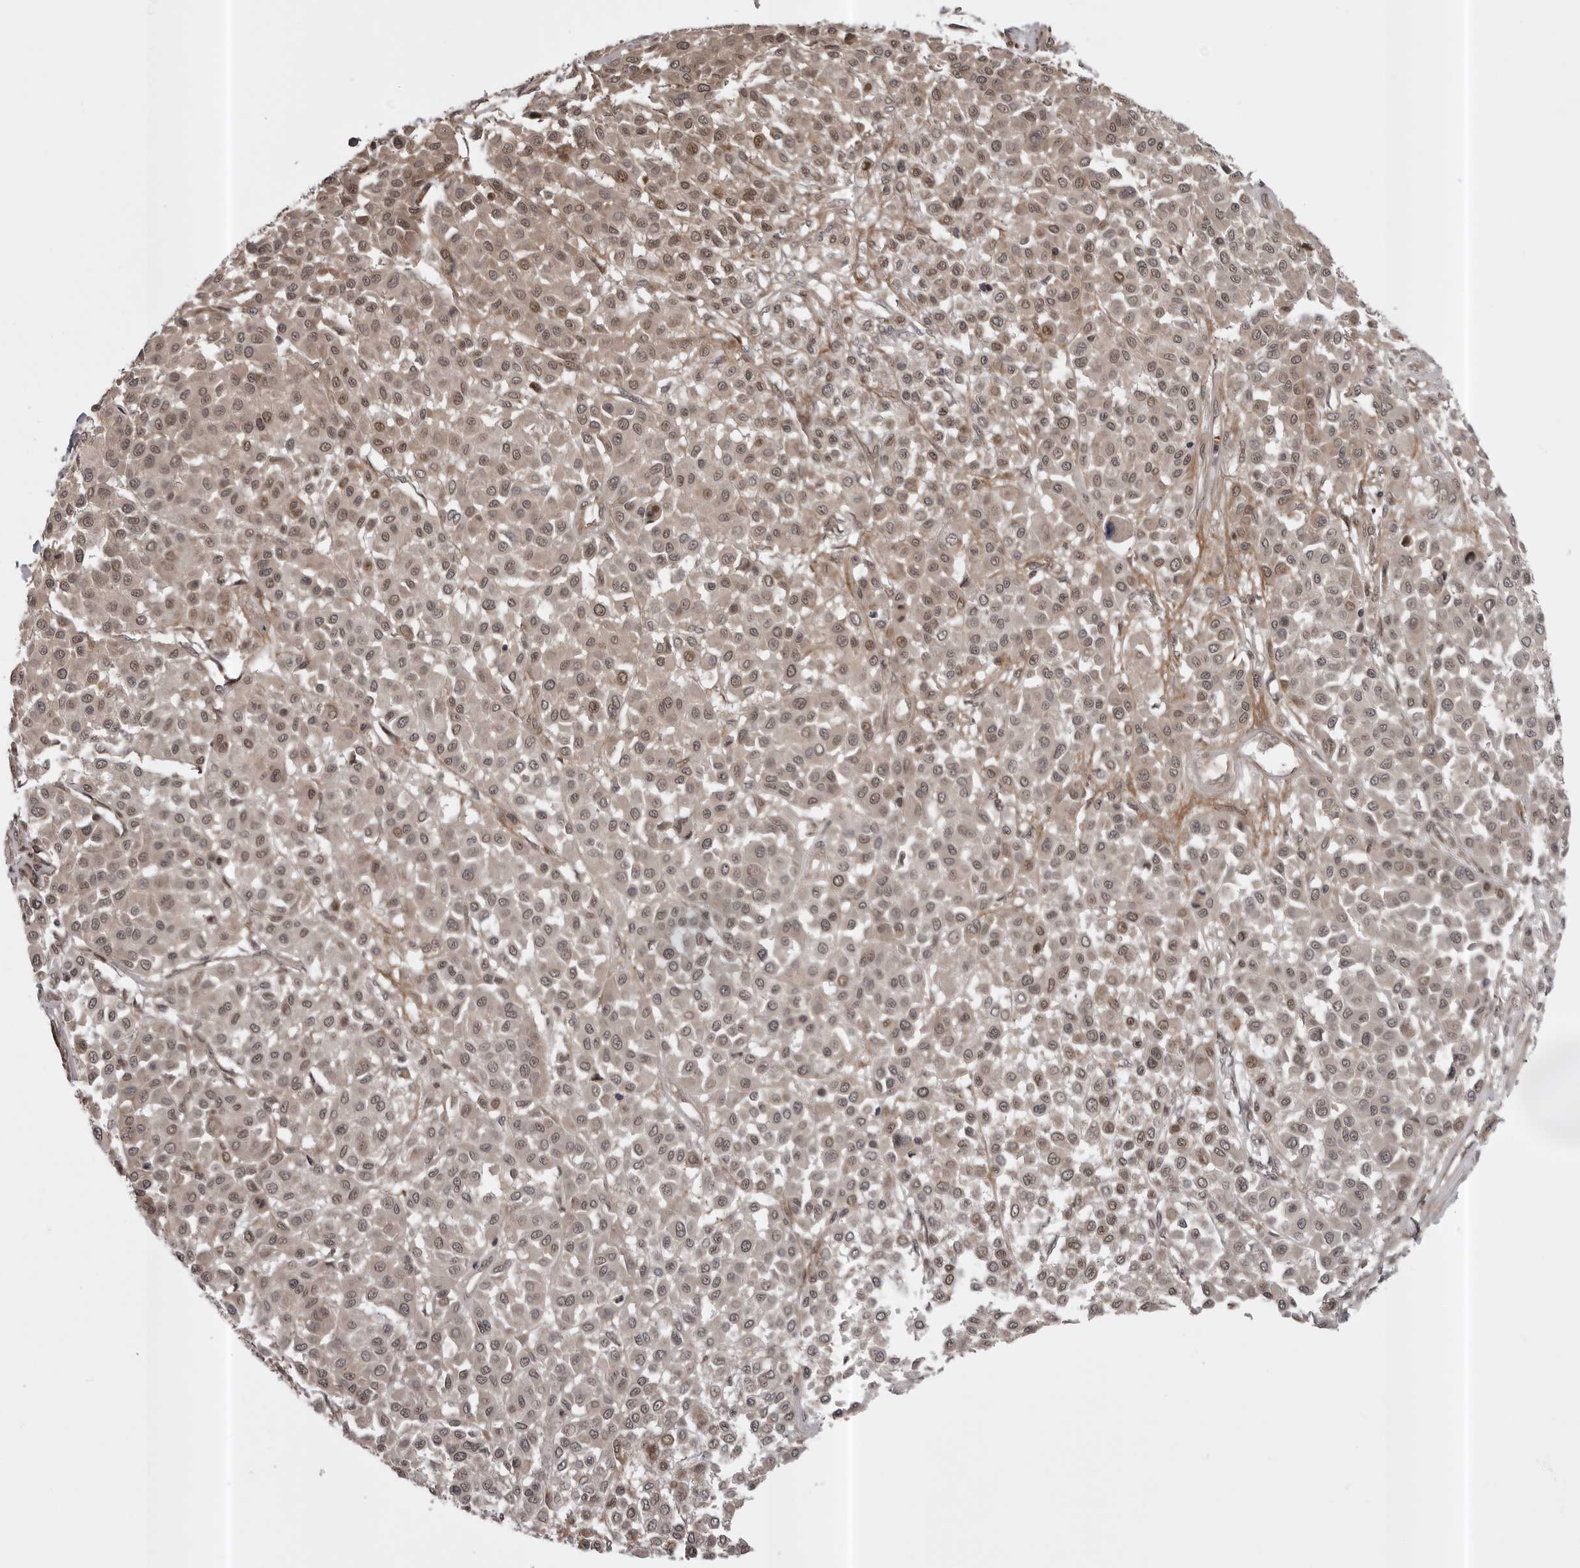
{"staining": {"intensity": "weak", "quantity": ">75%", "location": "cytoplasmic/membranous,nuclear"}, "tissue": "melanoma", "cell_type": "Tumor cells", "image_type": "cancer", "snomed": [{"axis": "morphology", "description": "Malignant melanoma, Metastatic site"}, {"axis": "topography", "description": "Soft tissue"}], "caption": "Protein expression analysis of human malignant melanoma (metastatic site) reveals weak cytoplasmic/membranous and nuclear staining in about >75% of tumor cells.", "gene": "SNX16", "patient": {"sex": "male", "age": 41}}